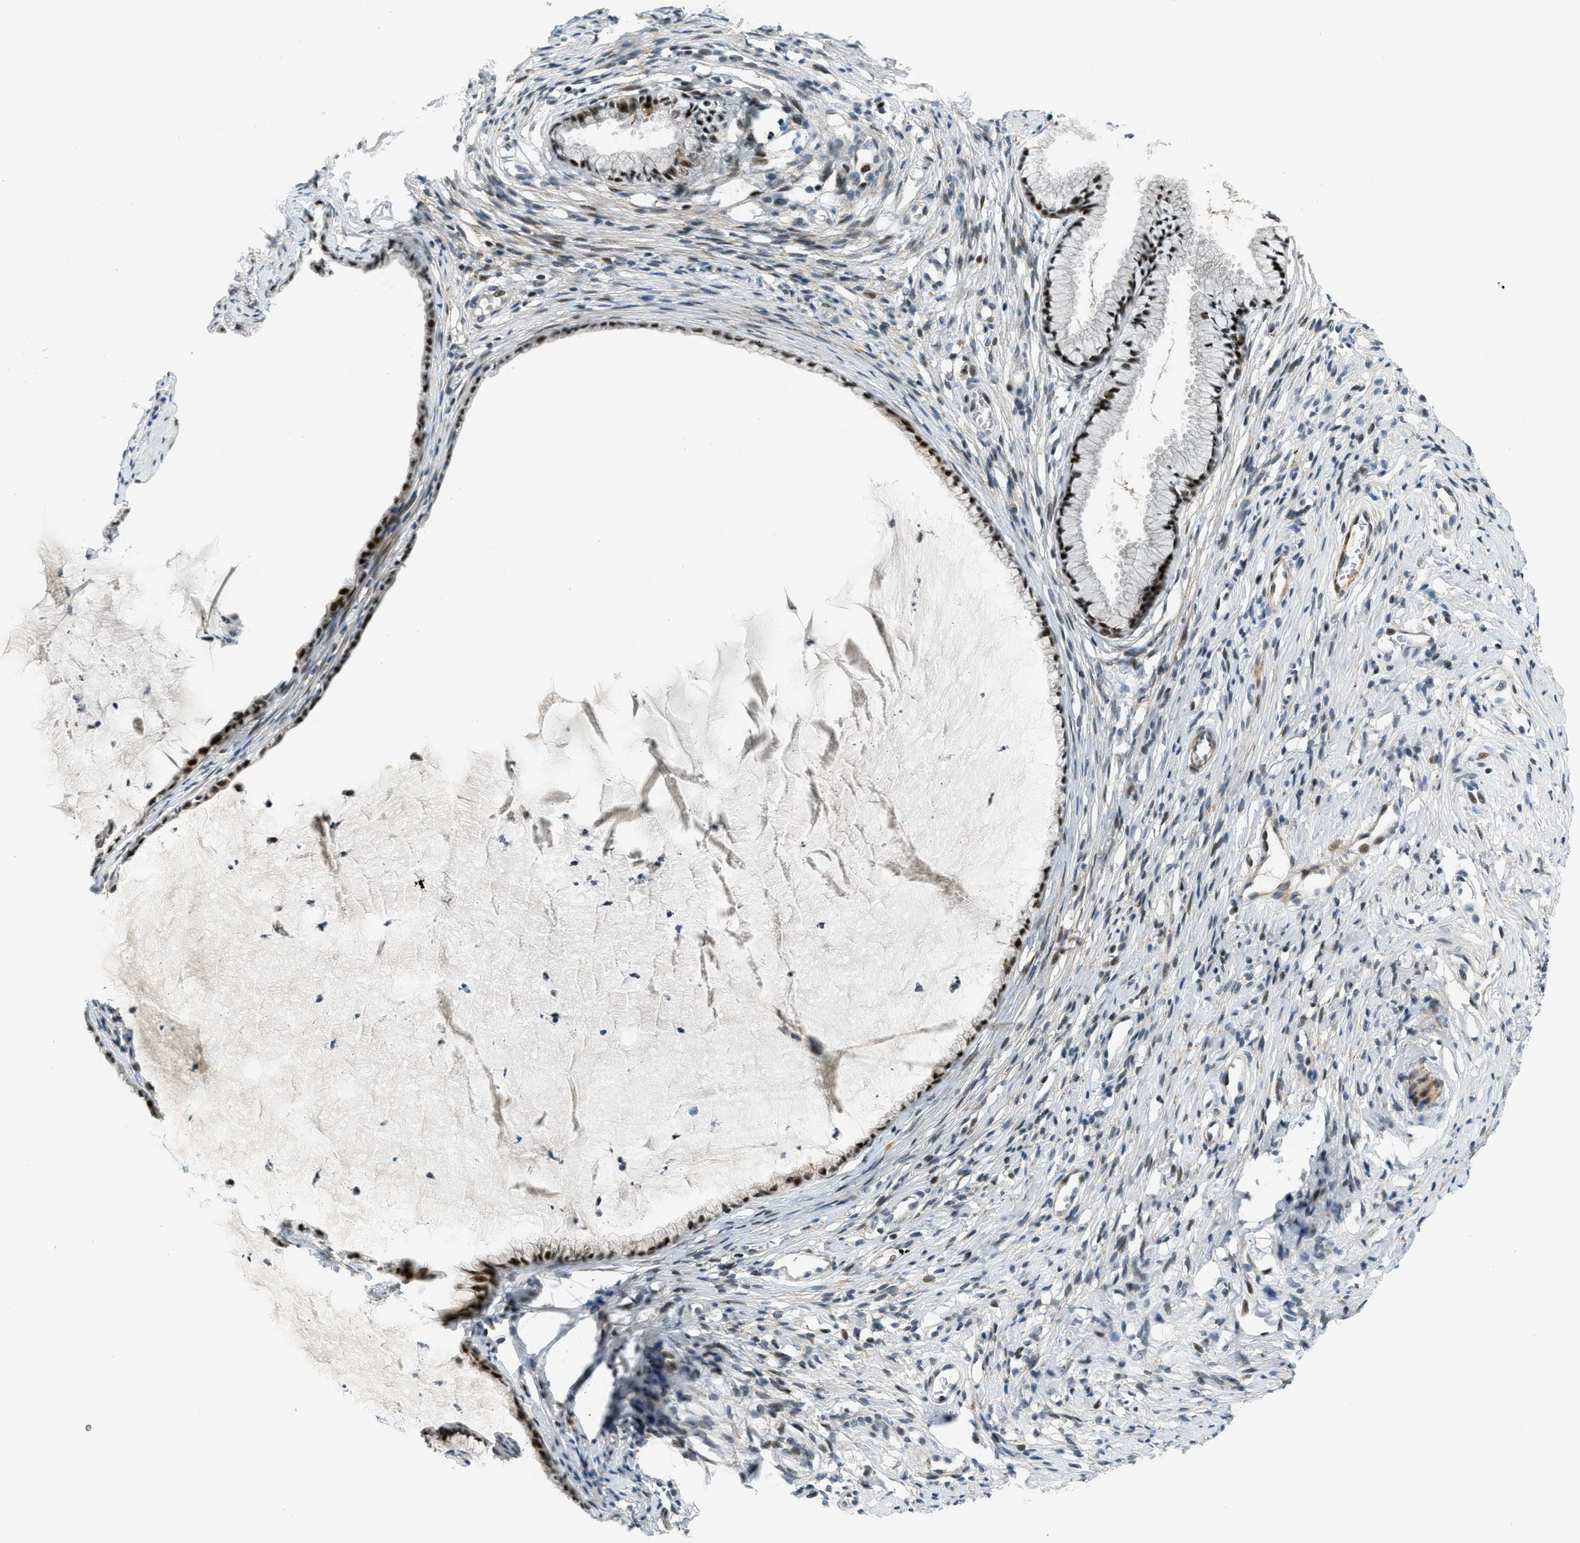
{"staining": {"intensity": "strong", "quantity": ">75%", "location": "nuclear"}, "tissue": "cervix", "cell_type": "Glandular cells", "image_type": "normal", "snomed": [{"axis": "morphology", "description": "Normal tissue, NOS"}, {"axis": "topography", "description": "Cervix"}], "caption": "Approximately >75% of glandular cells in unremarkable human cervix display strong nuclear protein expression as visualized by brown immunohistochemical staining.", "gene": "ZDHHC23", "patient": {"sex": "female", "age": 77}}